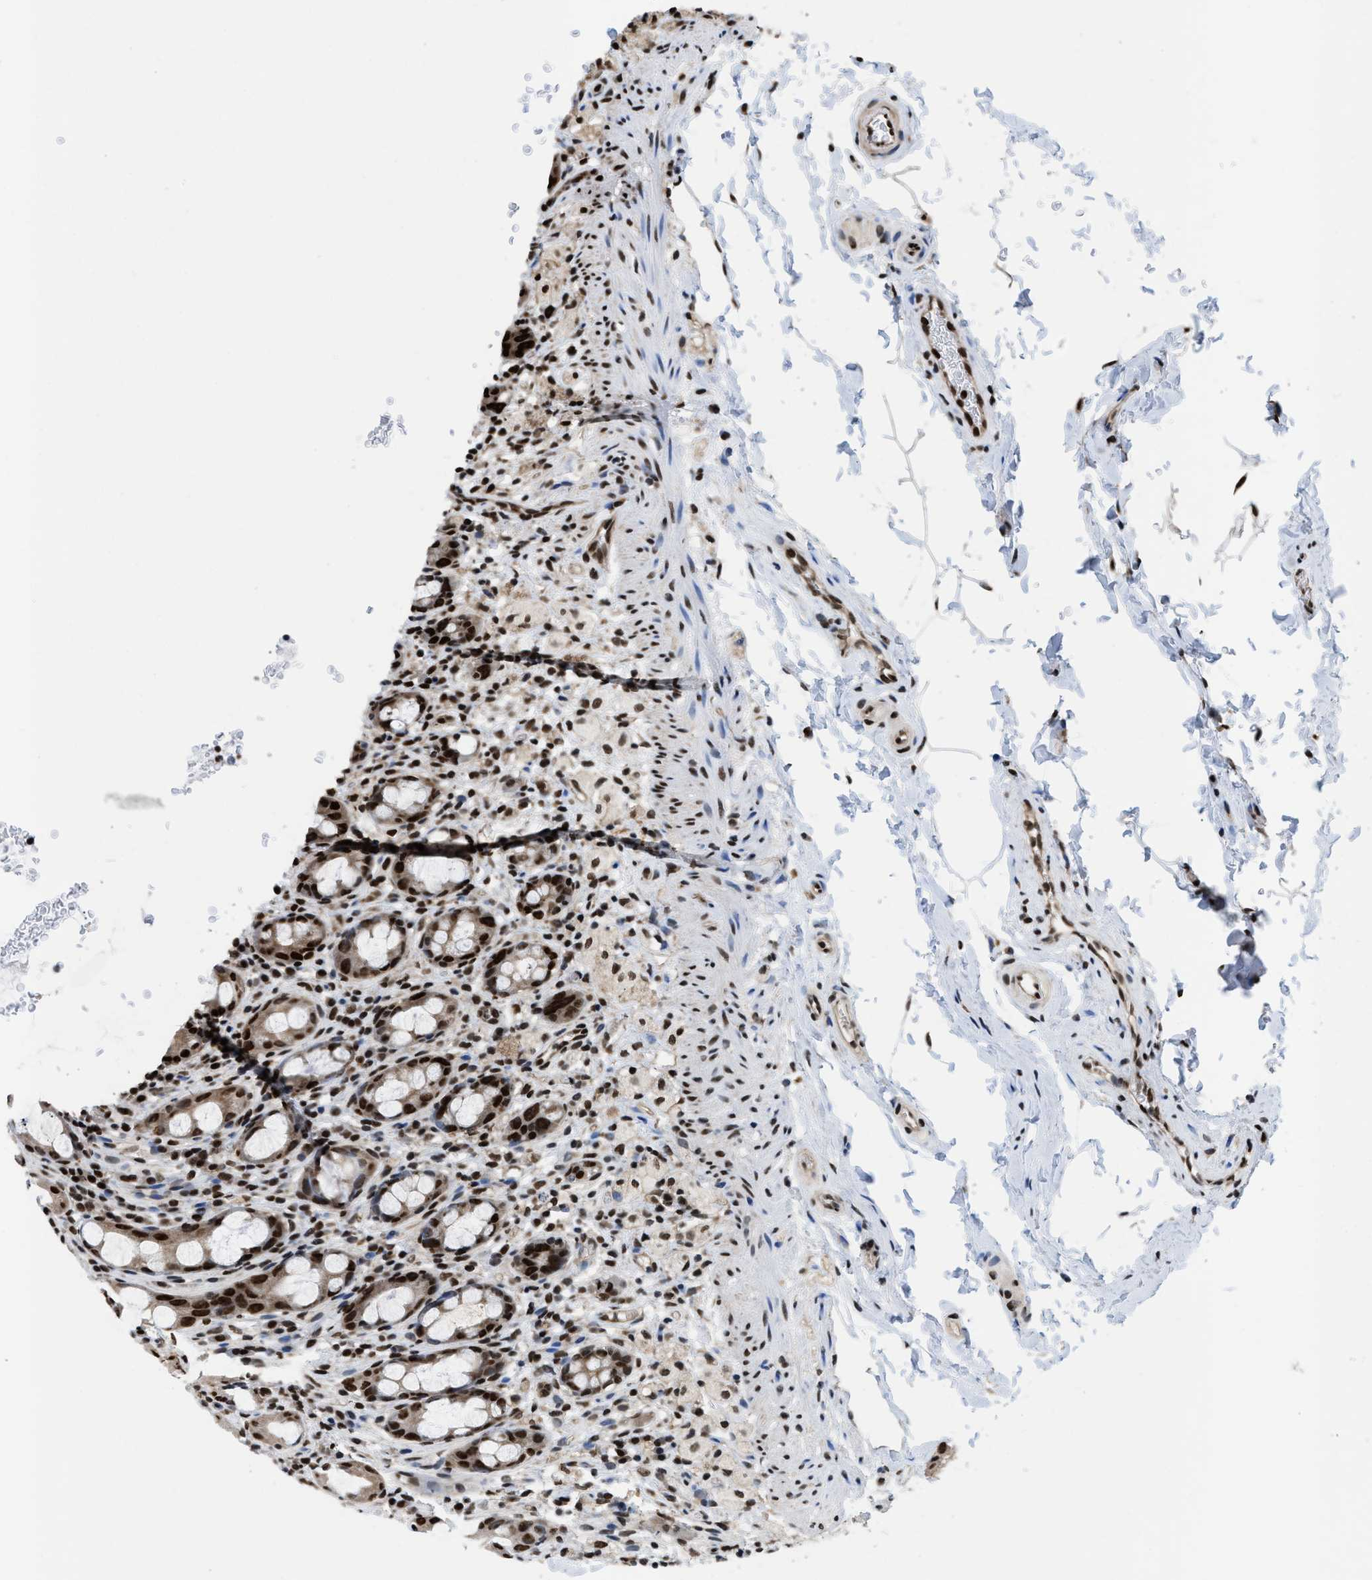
{"staining": {"intensity": "strong", "quantity": ">75%", "location": "nuclear"}, "tissue": "rectum", "cell_type": "Glandular cells", "image_type": "normal", "snomed": [{"axis": "morphology", "description": "Normal tissue, NOS"}, {"axis": "topography", "description": "Rectum"}], "caption": "A high-resolution image shows immunohistochemistry (IHC) staining of benign rectum, which displays strong nuclear expression in about >75% of glandular cells. Nuclei are stained in blue.", "gene": "SAFB", "patient": {"sex": "male", "age": 44}}